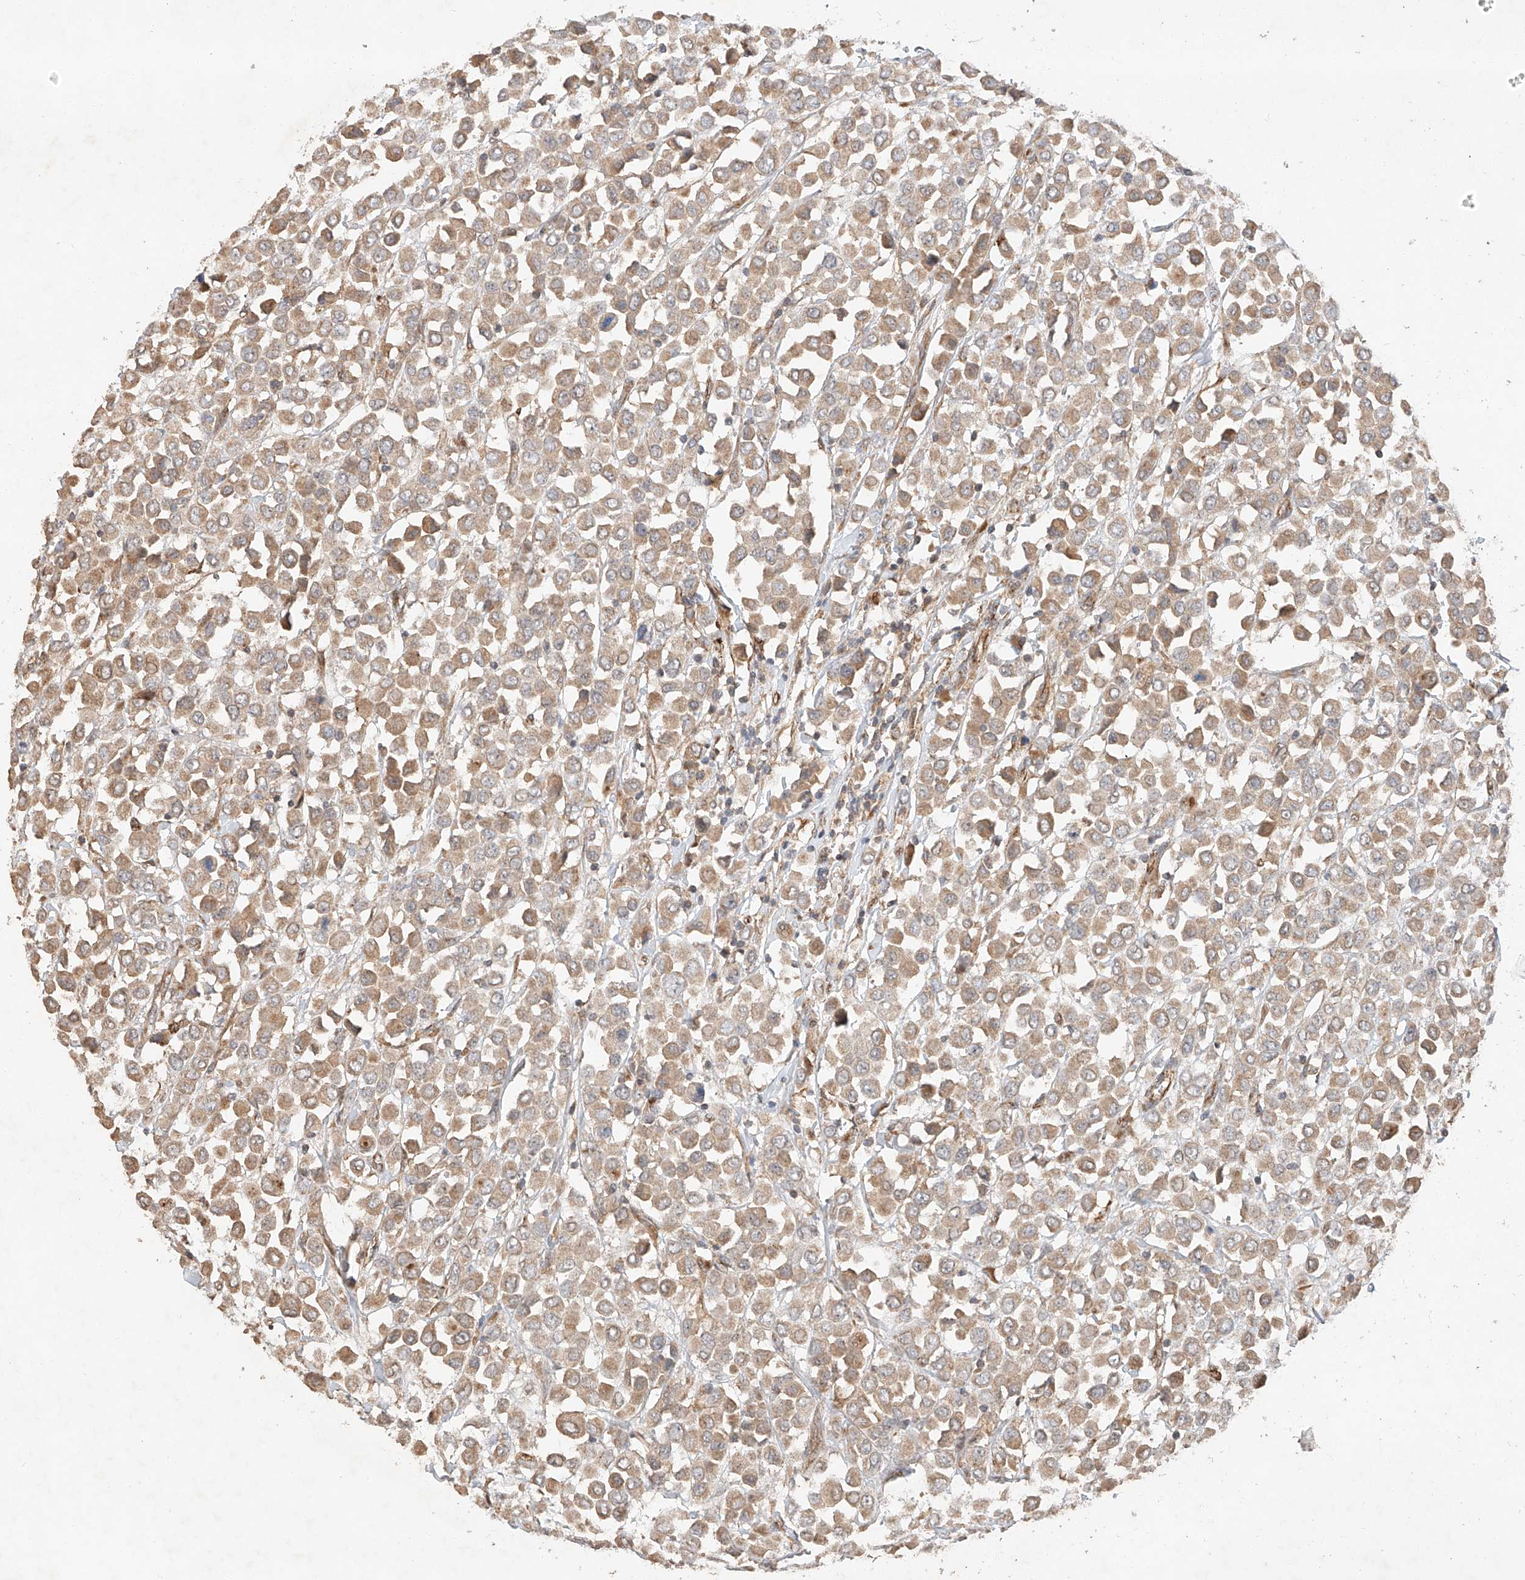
{"staining": {"intensity": "moderate", "quantity": ">75%", "location": "cytoplasmic/membranous"}, "tissue": "breast cancer", "cell_type": "Tumor cells", "image_type": "cancer", "snomed": [{"axis": "morphology", "description": "Duct carcinoma"}, {"axis": "topography", "description": "Breast"}], "caption": "An IHC histopathology image of tumor tissue is shown. Protein staining in brown shows moderate cytoplasmic/membranous positivity in breast infiltrating ductal carcinoma within tumor cells. The staining was performed using DAB (3,3'-diaminobenzidine), with brown indicating positive protein expression. Nuclei are stained blue with hematoxylin.", "gene": "SUSD6", "patient": {"sex": "female", "age": 61}}